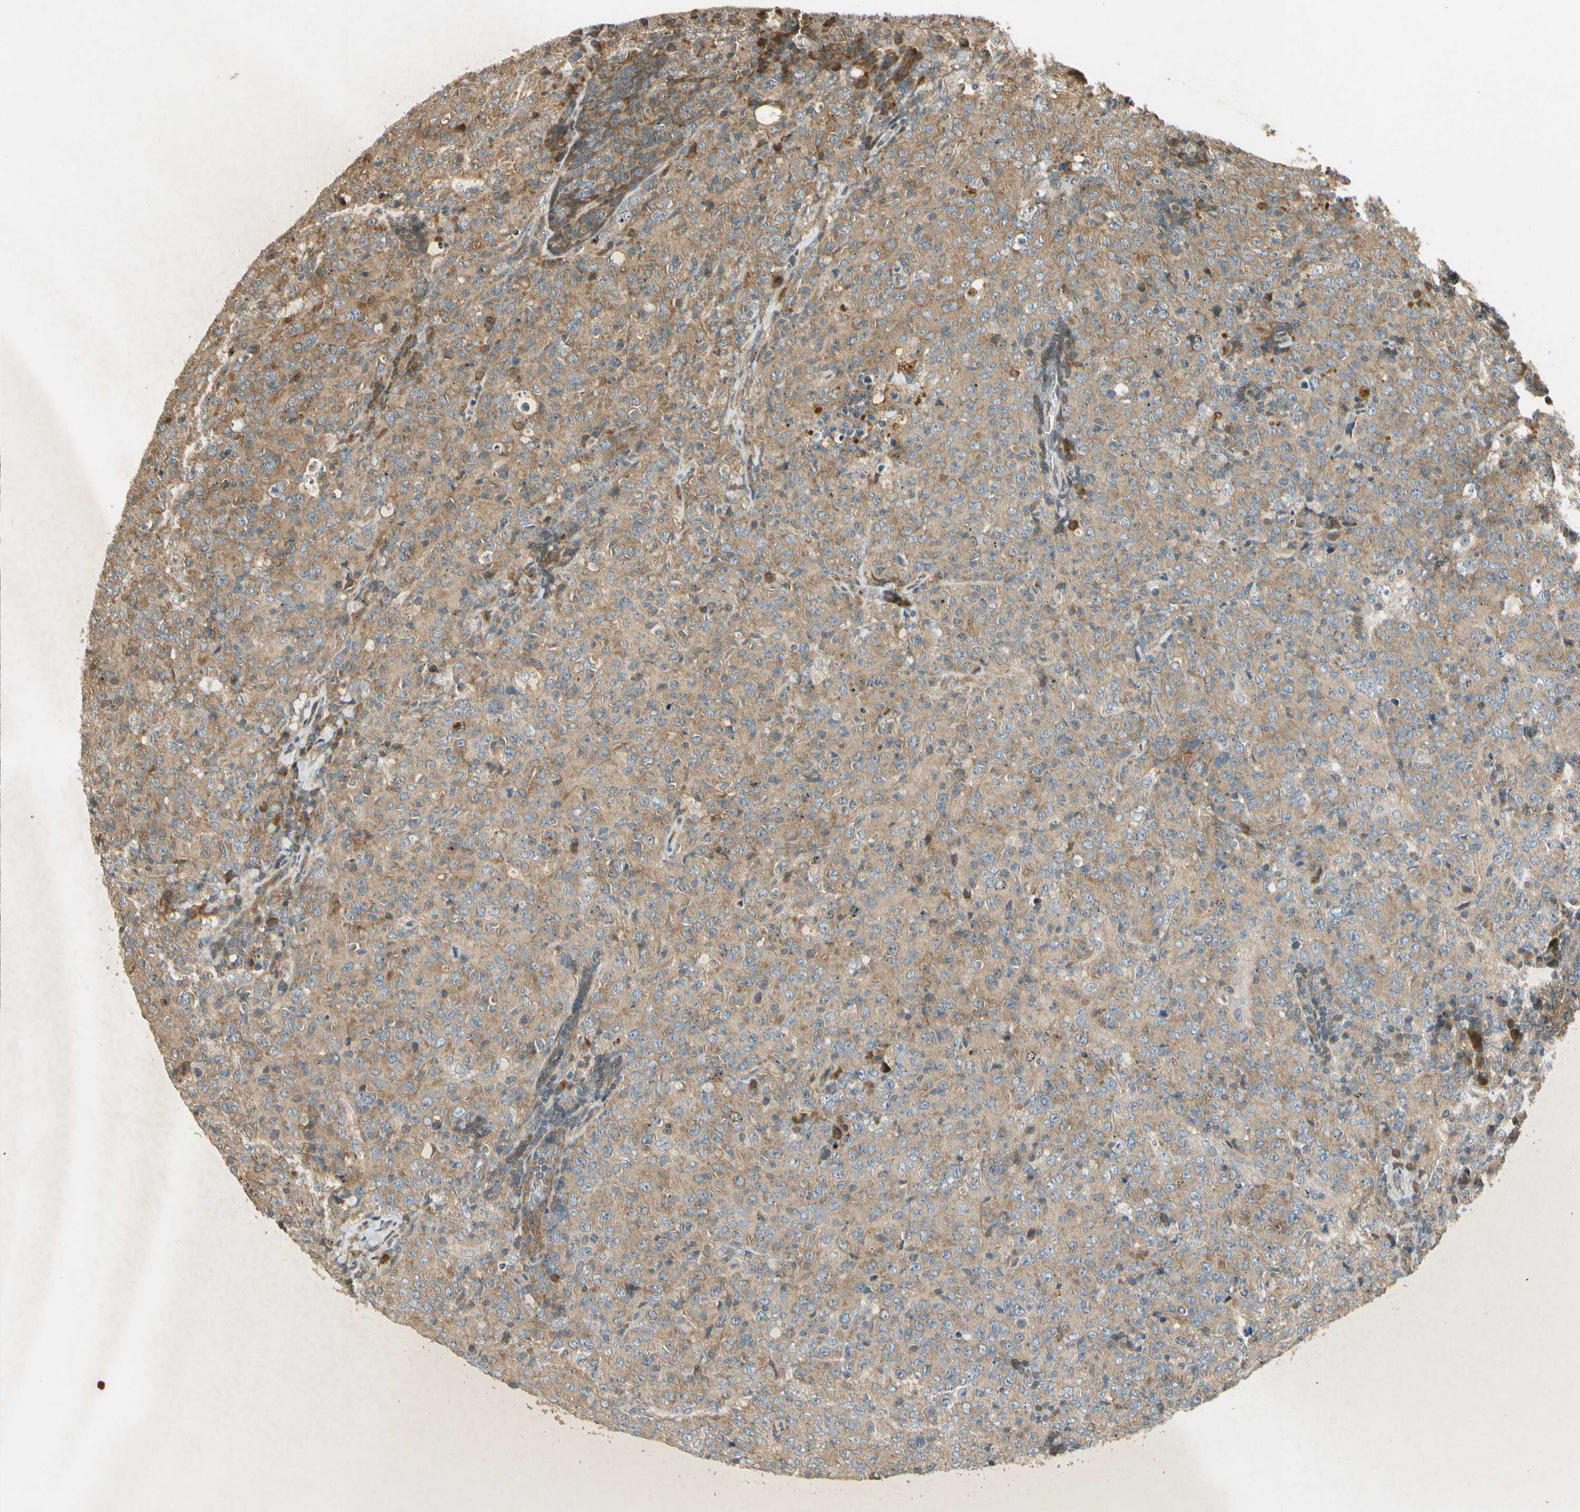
{"staining": {"intensity": "moderate", "quantity": ">75%", "location": "cytoplasmic/membranous"}, "tissue": "lymphoma", "cell_type": "Tumor cells", "image_type": "cancer", "snomed": [{"axis": "morphology", "description": "Malignant lymphoma, non-Hodgkin's type, High grade"}, {"axis": "topography", "description": "Tonsil"}], "caption": "IHC staining of malignant lymphoma, non-Hodgkin's type (high-grade), which demonstrates medium levels of moderate cytoplasmic/membranous staining in about >75% of tumor cells indicating moderate cytoplasmic/membranous protein expression. The staining was performed using DAB (brown) for protein detection and nuclei were counterstained in hematoxylin (blue).", "gene": "EIF1AX", "patient": {"sex": "female", "age": 36}}